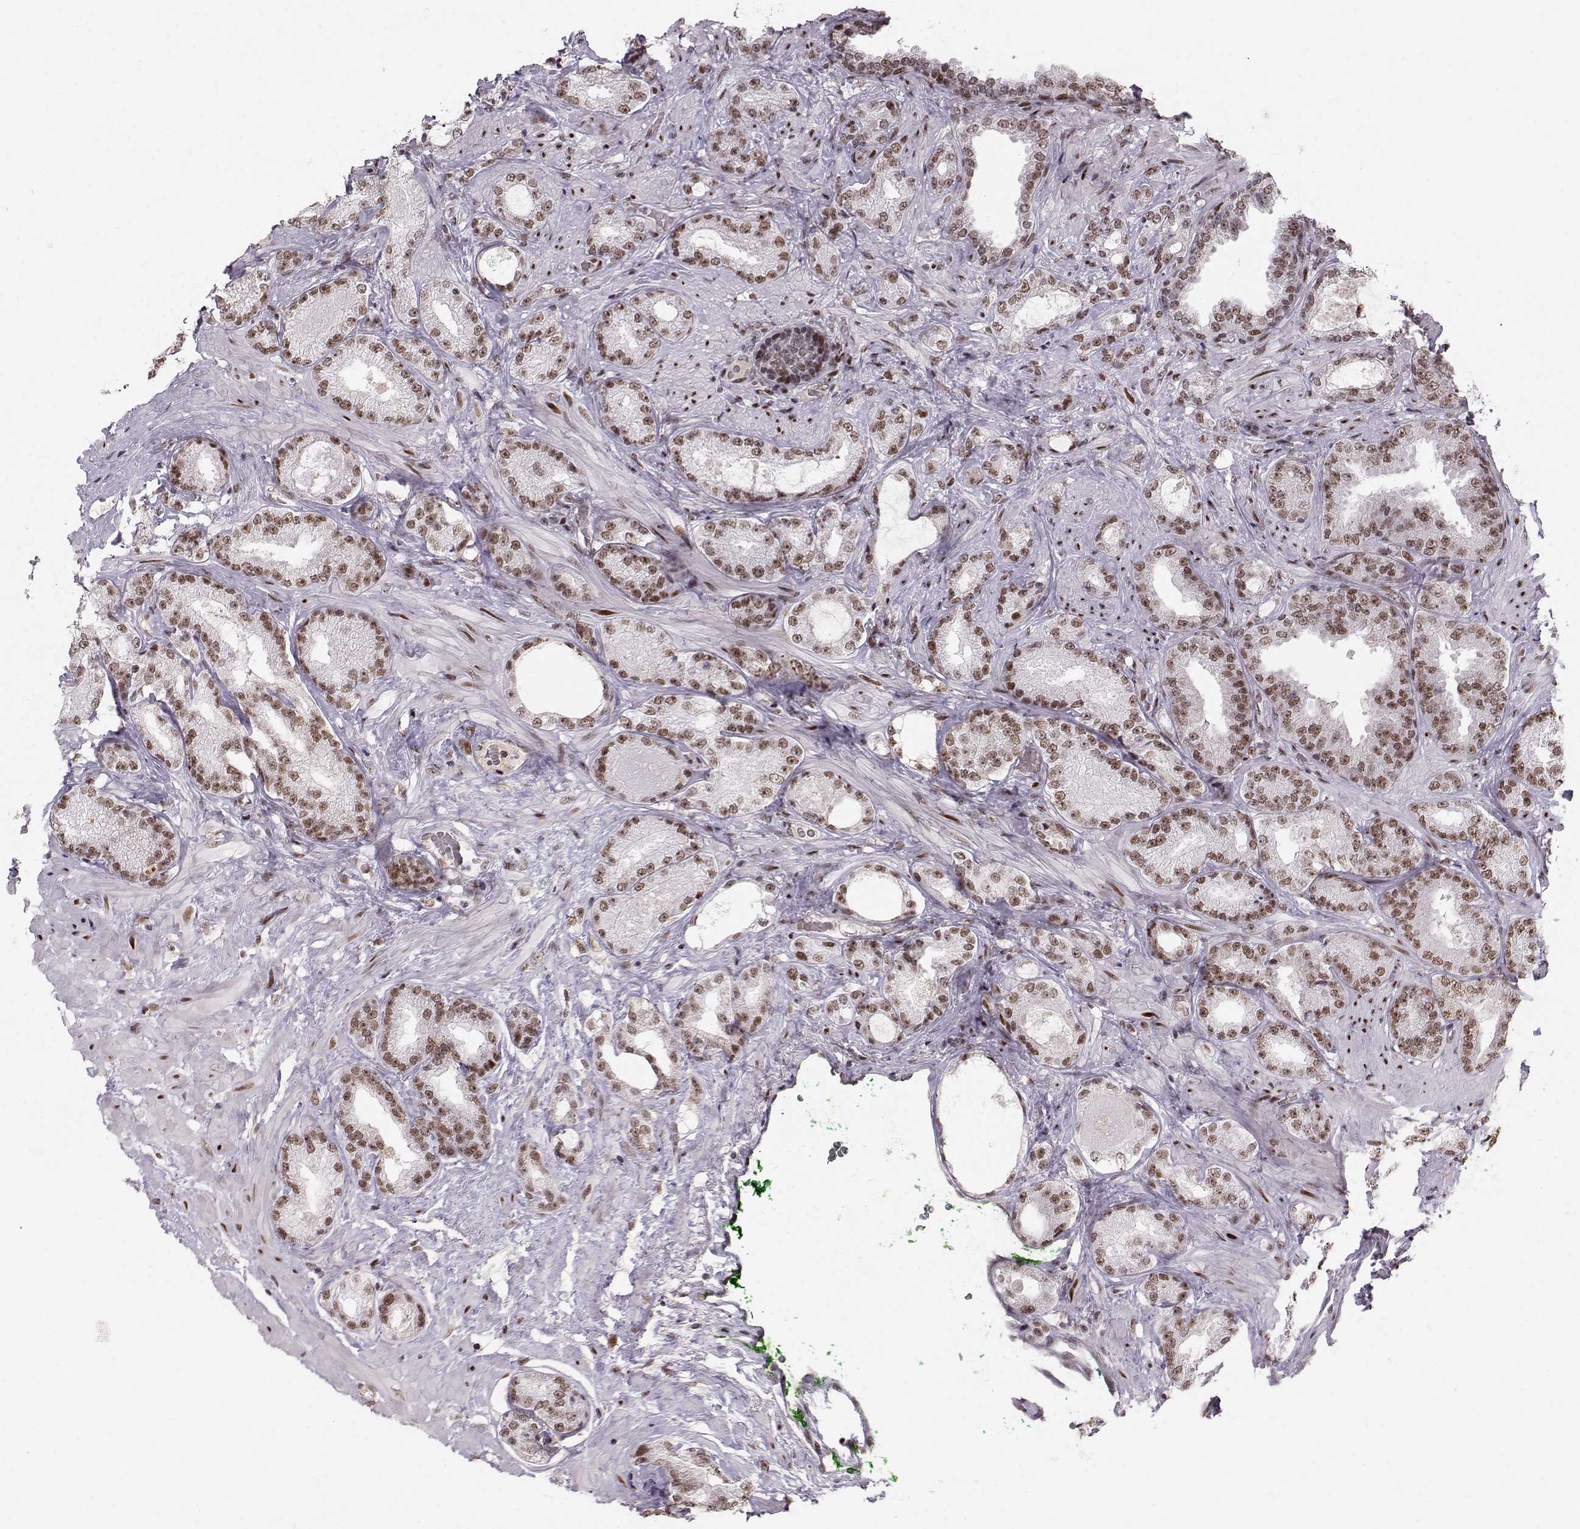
{"staining": {"intensity": "strong", "quantity": ">75%", "location": "nuclear"}, "tissue": "prostate cancer", "cell_type": "Tumor cells", "image_type": "cancer", "snomed": [{"axis": "morphology", "description": "Adenocarcinoma, Low grade"}, {"axis": "topography", "description": "Prostate"}], "caption": "Immunohistochemistry (IHC) staining of prostate cancer (low-grade adenocarcinoma), which exhibits high levels of strong nuclear staining in approximately >75% of tumor cells indicating strong nuclear protein staining. The staining was performed using DAB (3,3'-diaminobenzidine) (brown) for protein detection and nuclei were counterstained in hematoxylin (blue).", "gene": "SNAPC2", "patient": {"sex": "male", "age": 68}}